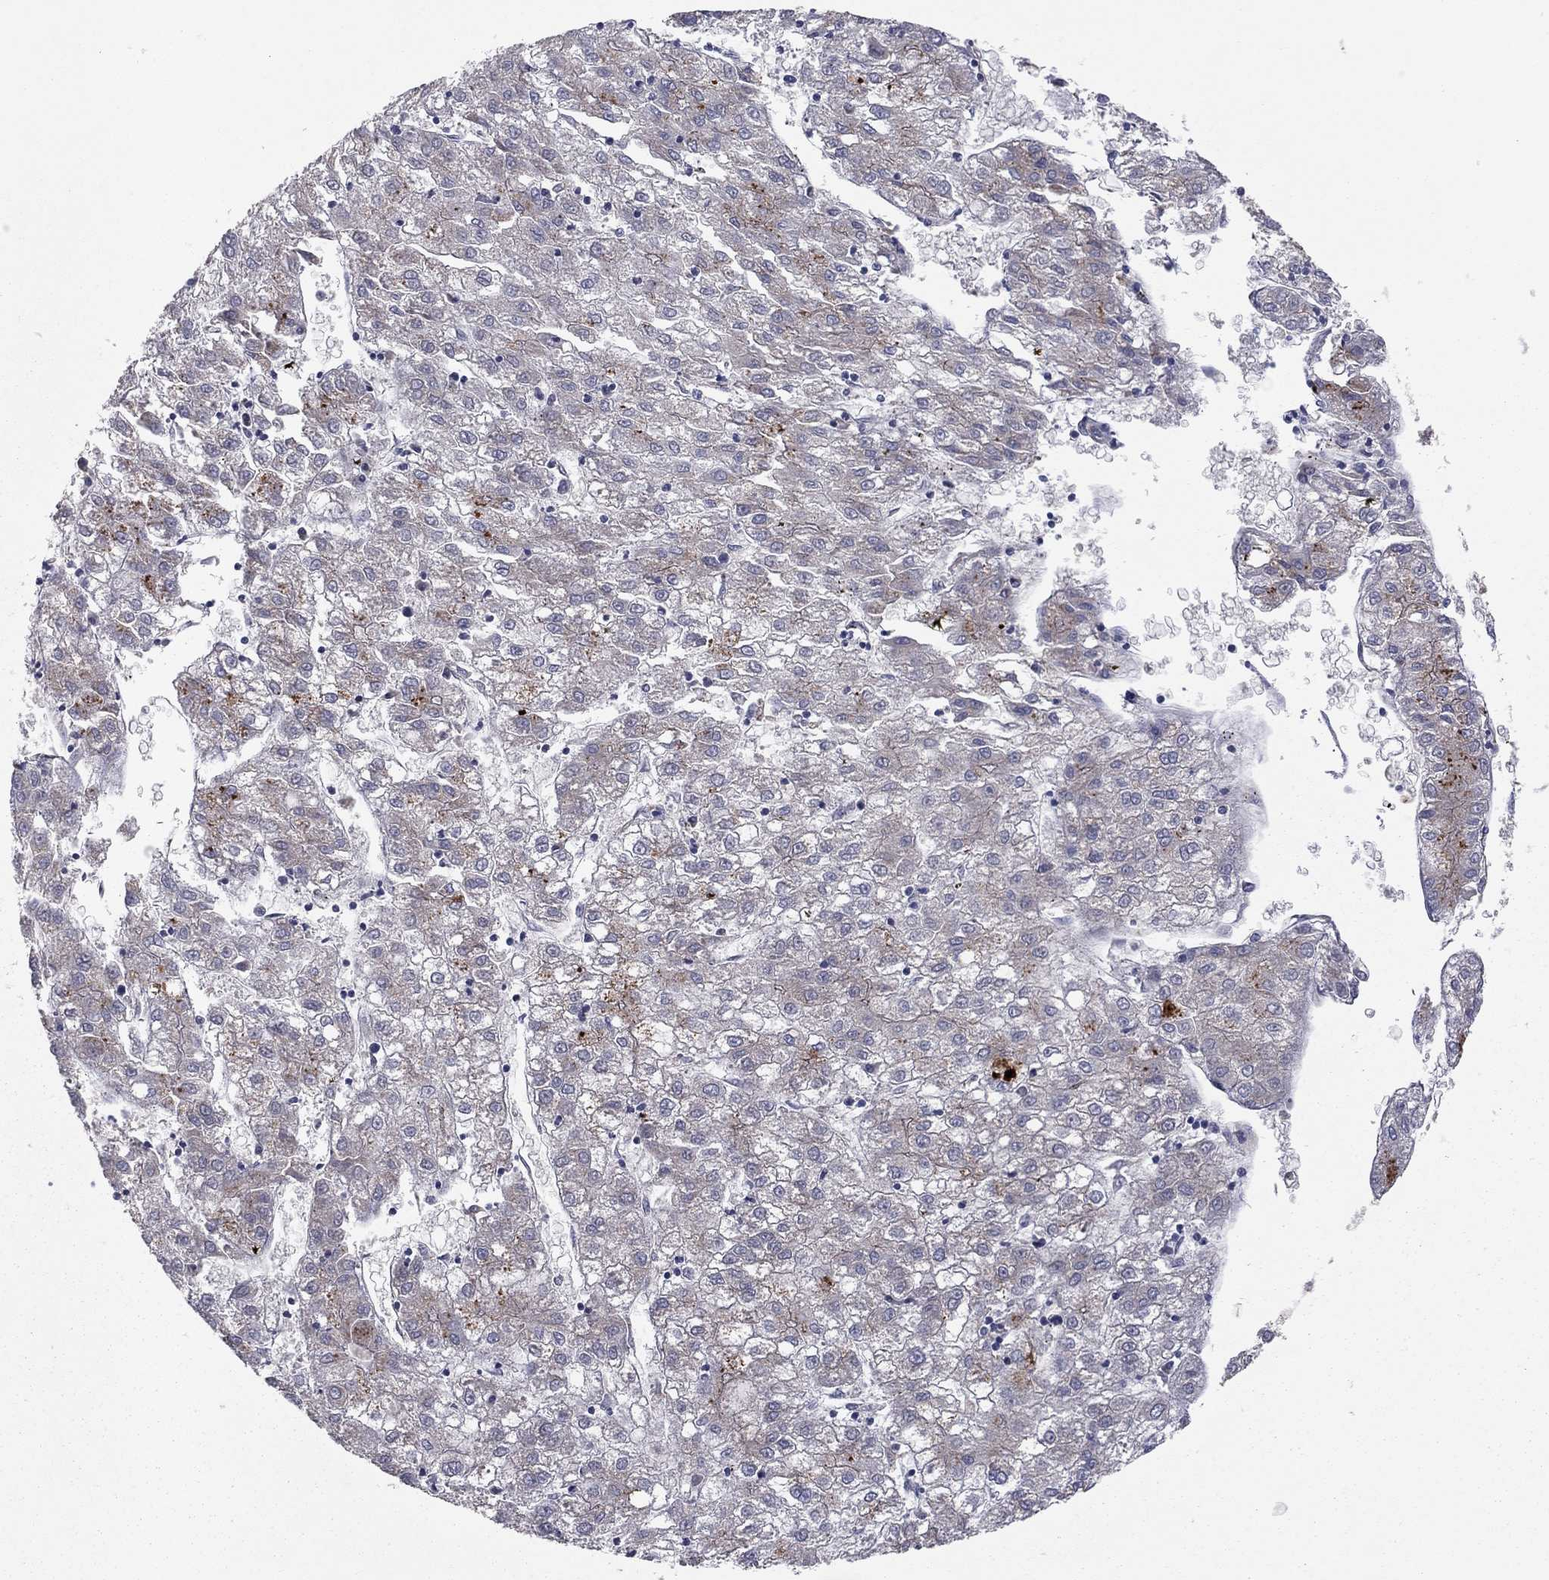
{"staining": {"intensity": "negative", "quantity": "none", "location": "none"}, "tissue": "liver cancer", "cell_type": "Tumor cells", "image_type": "cancer", "snomed": [{"axis": "morphology", "description": "Carcinoma, Hepatocellular, NOS"}, {"axis": "topography", "description": "Liver"}], "caption": "Liver cancer (hepatocellular carcinoma) was stained to show a protein in brown. There is no significant staining in tumor cells.", "gene": "YIF1A", "patient": {"sex": "male", "age": 72}}